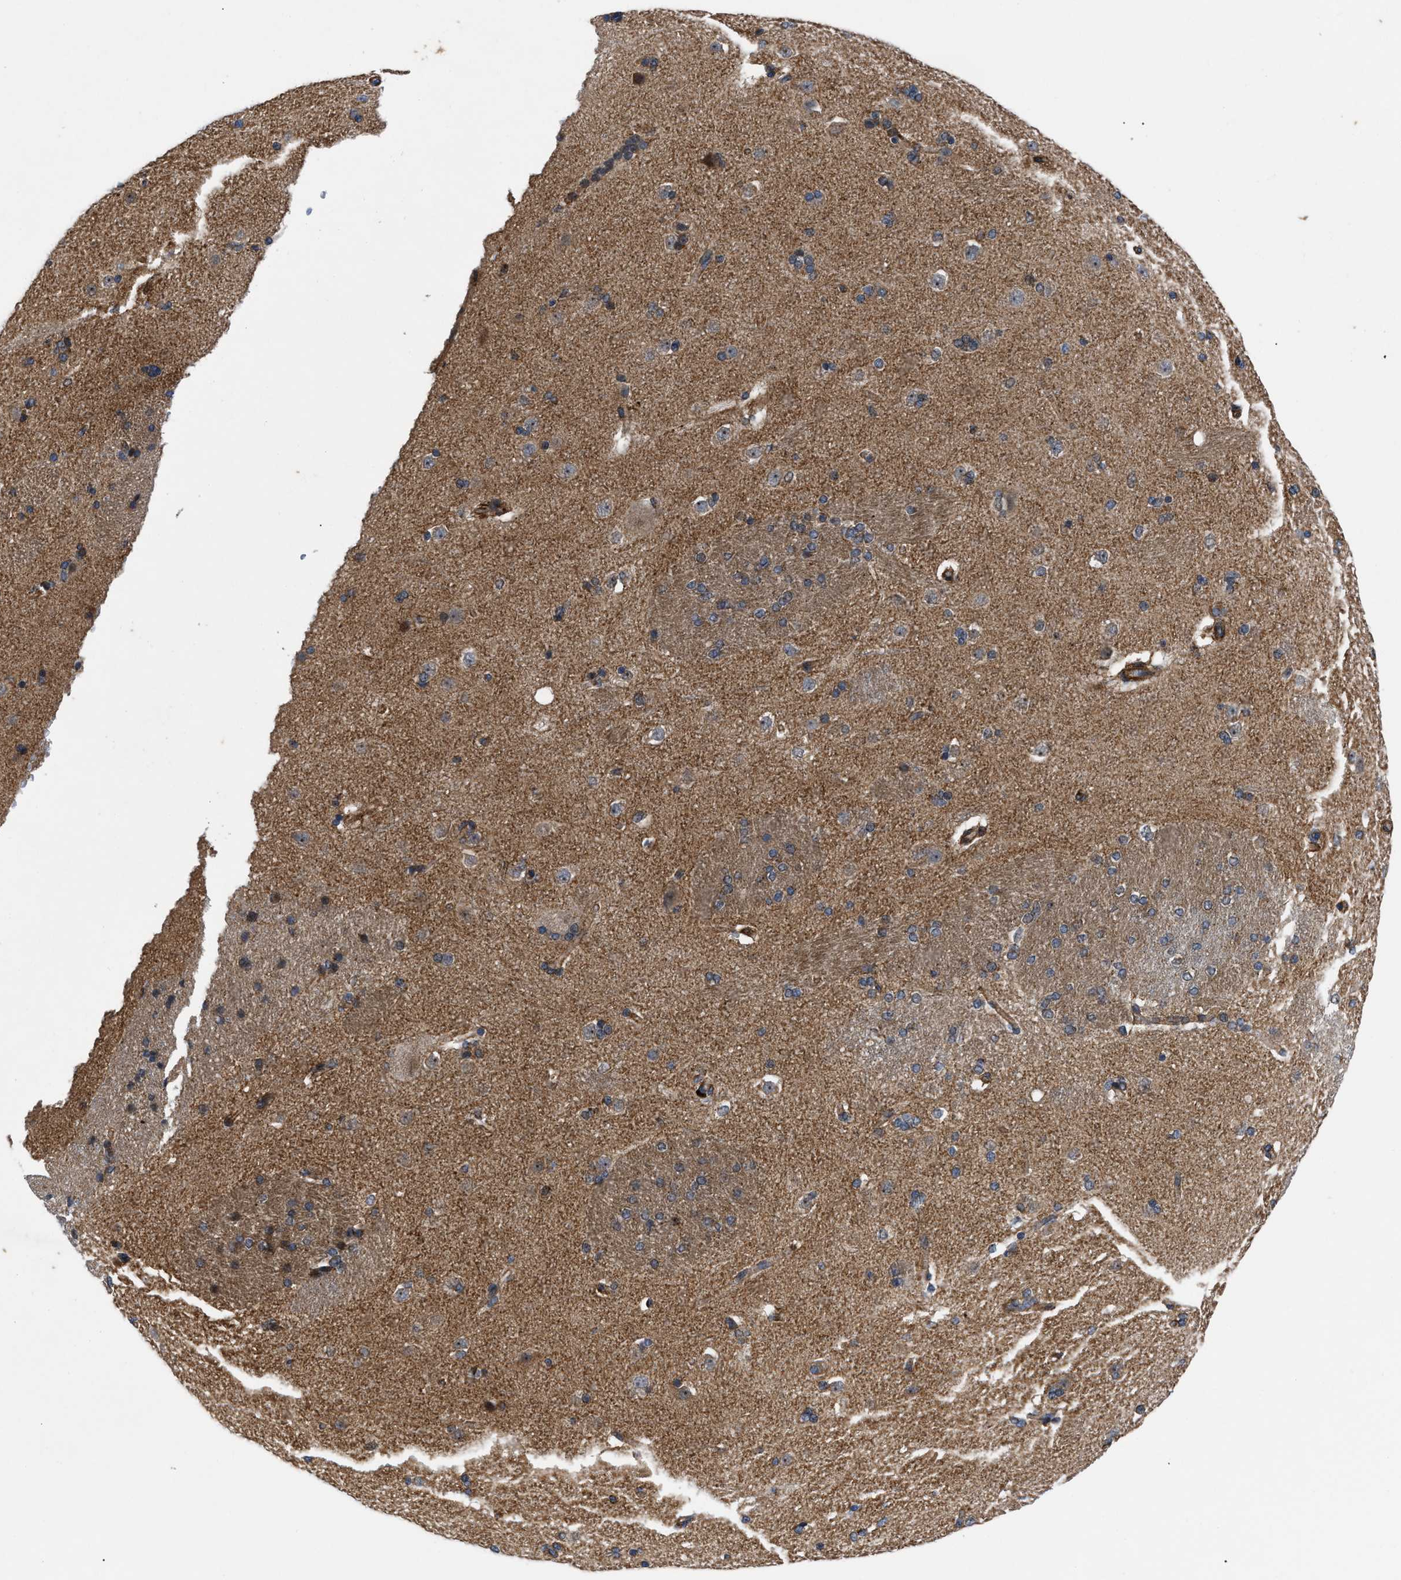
{"staining": {"intensity": "moderate", "quantity": "25%-75%", "location": "cytoplasmic/membranous"}, "tissue": "caudate", "cell_type": "Glial cells", "image_type": "normal", "snomed": [{"axis": "morphology", "description": "Normal tissue, NOS"}, {"axis": "topography", "description": "Lateral ventricle wall"}], "caption": "About 25%-75% of glial cells in benign human caudate demonstrate moderate cytoplasmic/membranous protein expression as visualized by brown immunohistochemical staining.", "gene": "SPAST", "patient": {"sex": "female", "age": 19}}